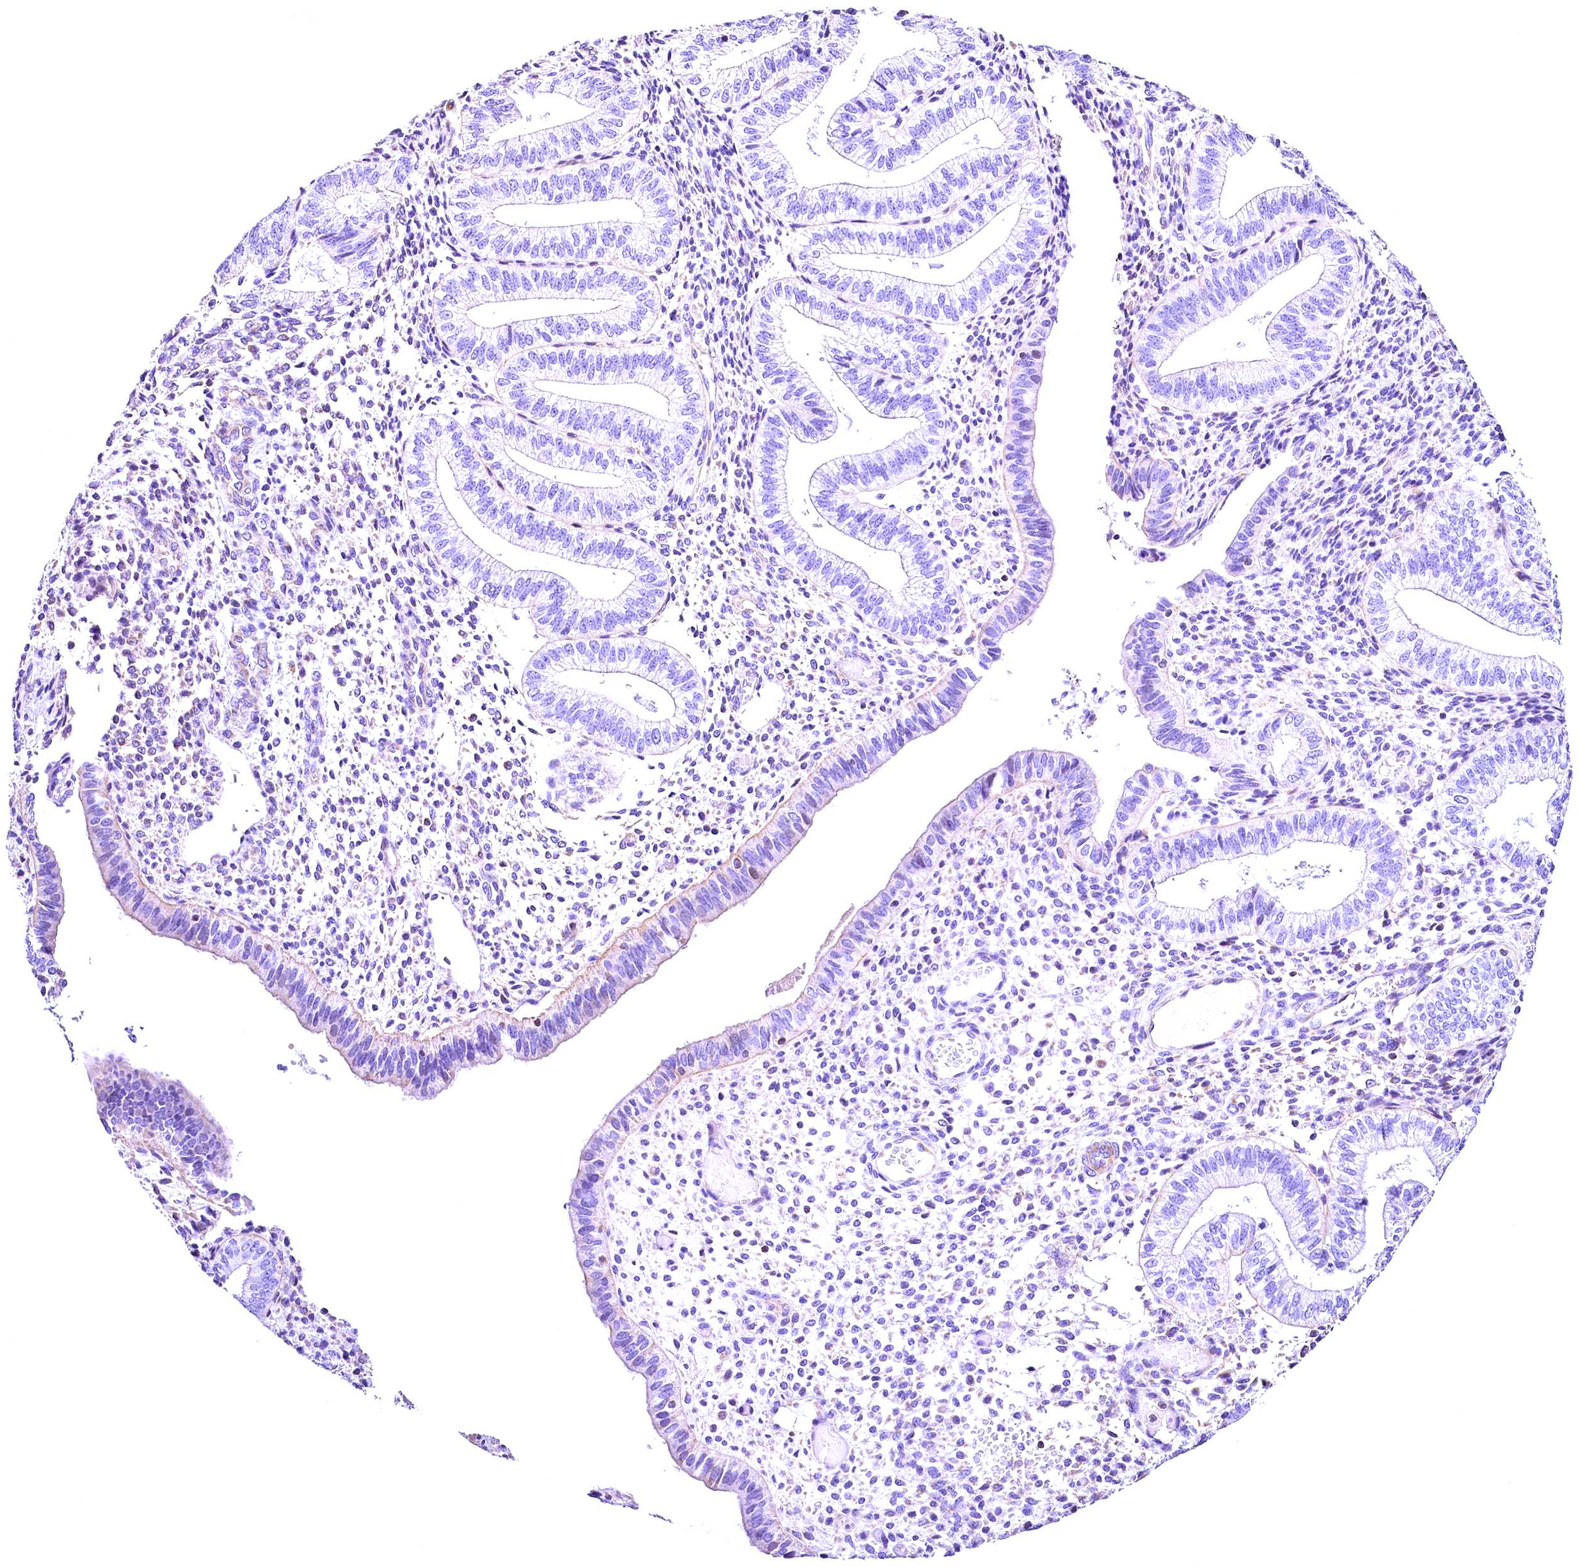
{"staining": {"intensity": "moderate", "quantity": "<25%", "location": "cytoplasmic/membranous"}, "tissue": "endometrium", "cell_type": "Cells in endometrial stroma", "image_type": "normal", "snomed": [{"axis": "morphology", "description": "Normal tissue, NOS"}, {"axis": "topography", "description": "Endometrium"}], "caption": "Immunohistochemistry (IHC) image of normal human endometrium stained for a protein (brown), which displays low levels of moderate cytoplasmic/membranous expression in about <25% of cells in endometrial stroma.", "gene": "ACAA2", "patient": {"sex": "female", "age": 34}}